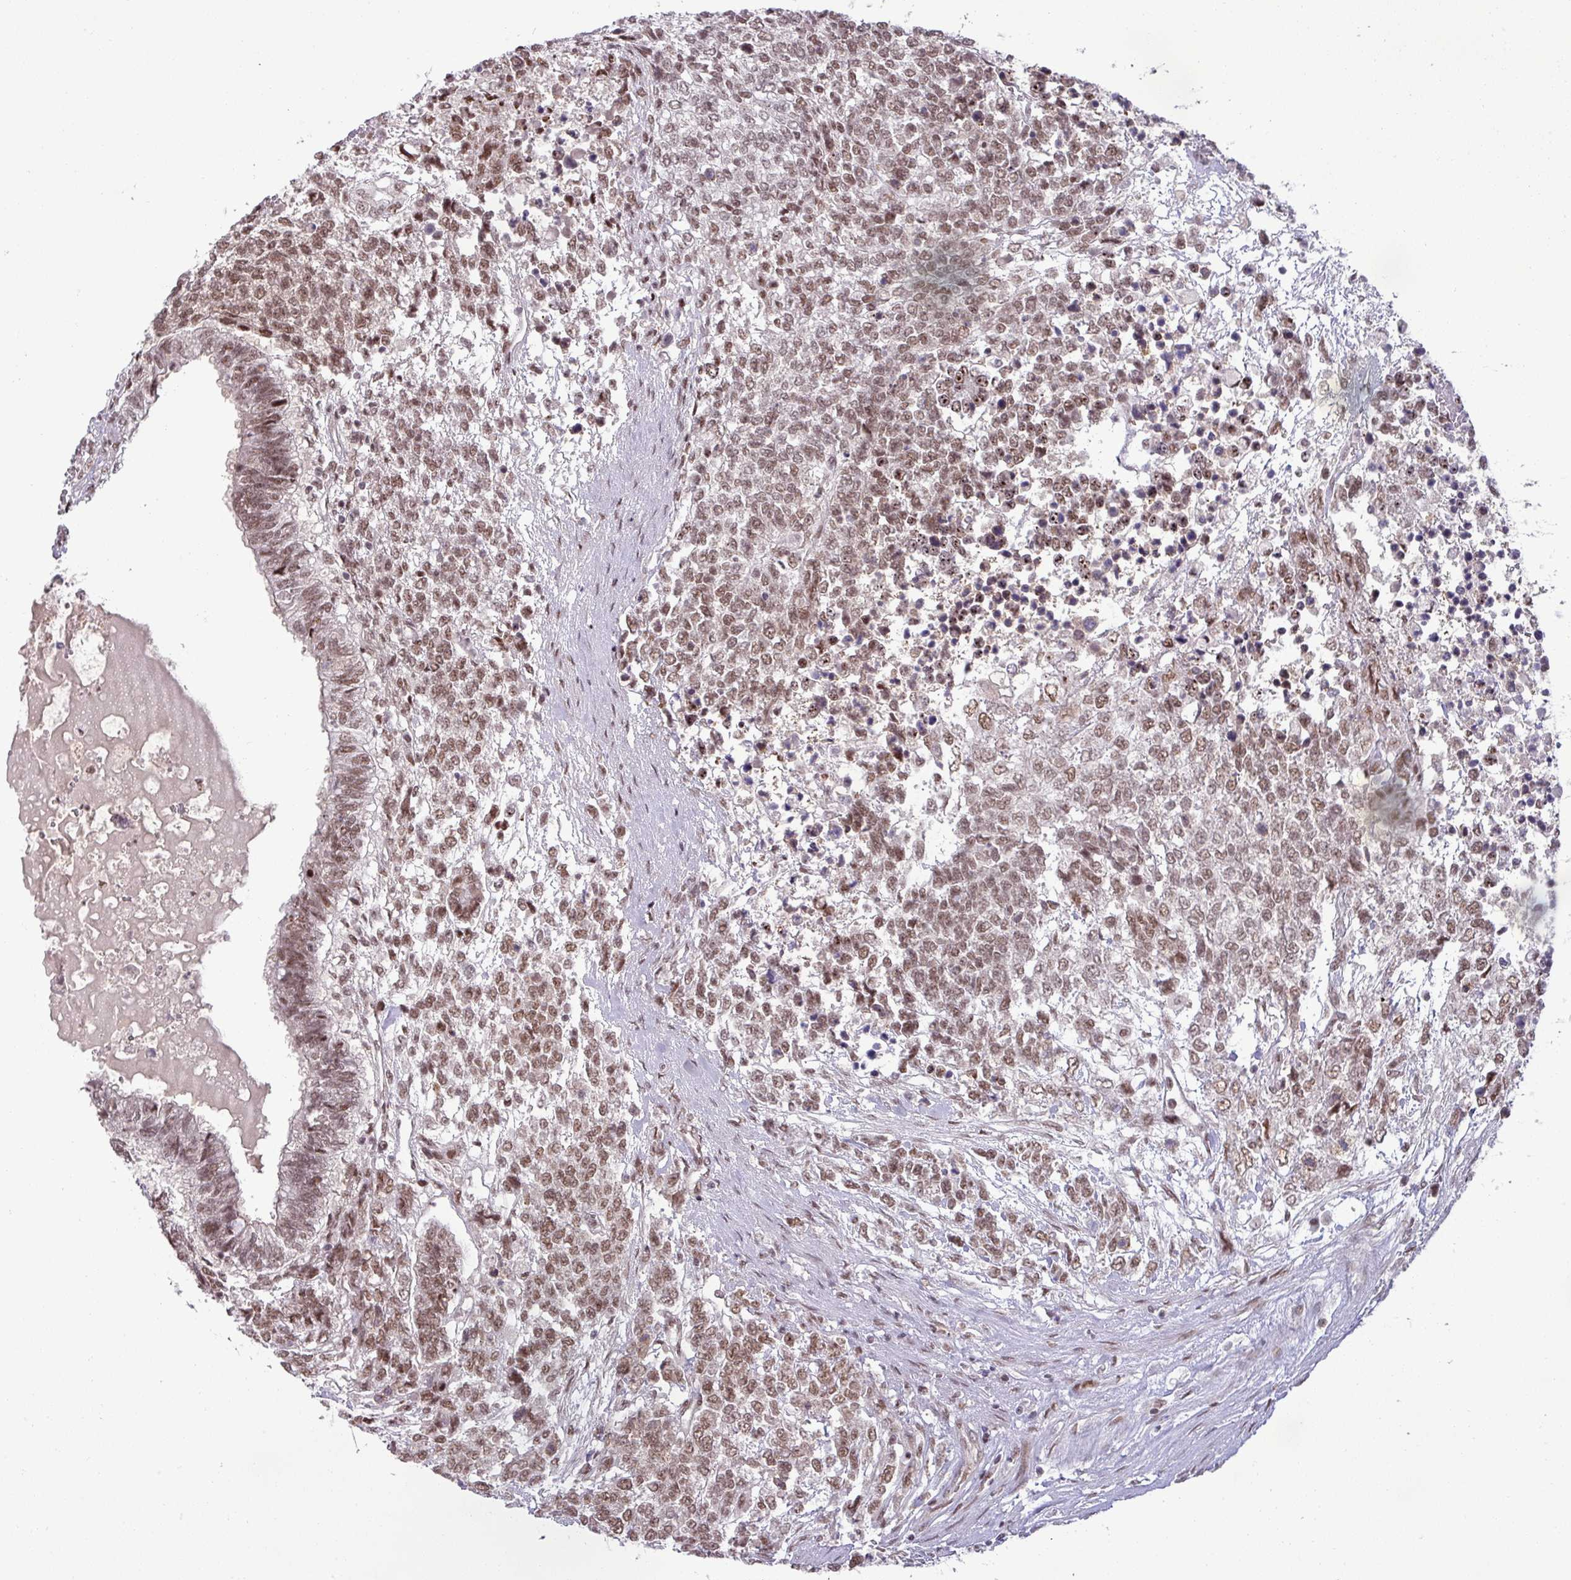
{"staining": {"intensity": "moderate", "quantity": ">75%", "location": "nuclear"}, "tissue": "testis cancer", "cell_type": "Tumor cells", "image_type": "cancer", "snomed": [{"axis": "morphology", "description": "Carcinoma, Embryonal, NOS"}, {"axis": "topography", "description": "Testis"}], "caption": "Immunohistochemical staining of testis embryonal carcinoma reveals moderate nuclear protein staining in about >75% of tumor cells.", "gene": "PTPN20", "patient": {"sex": "male", "age": 23}}